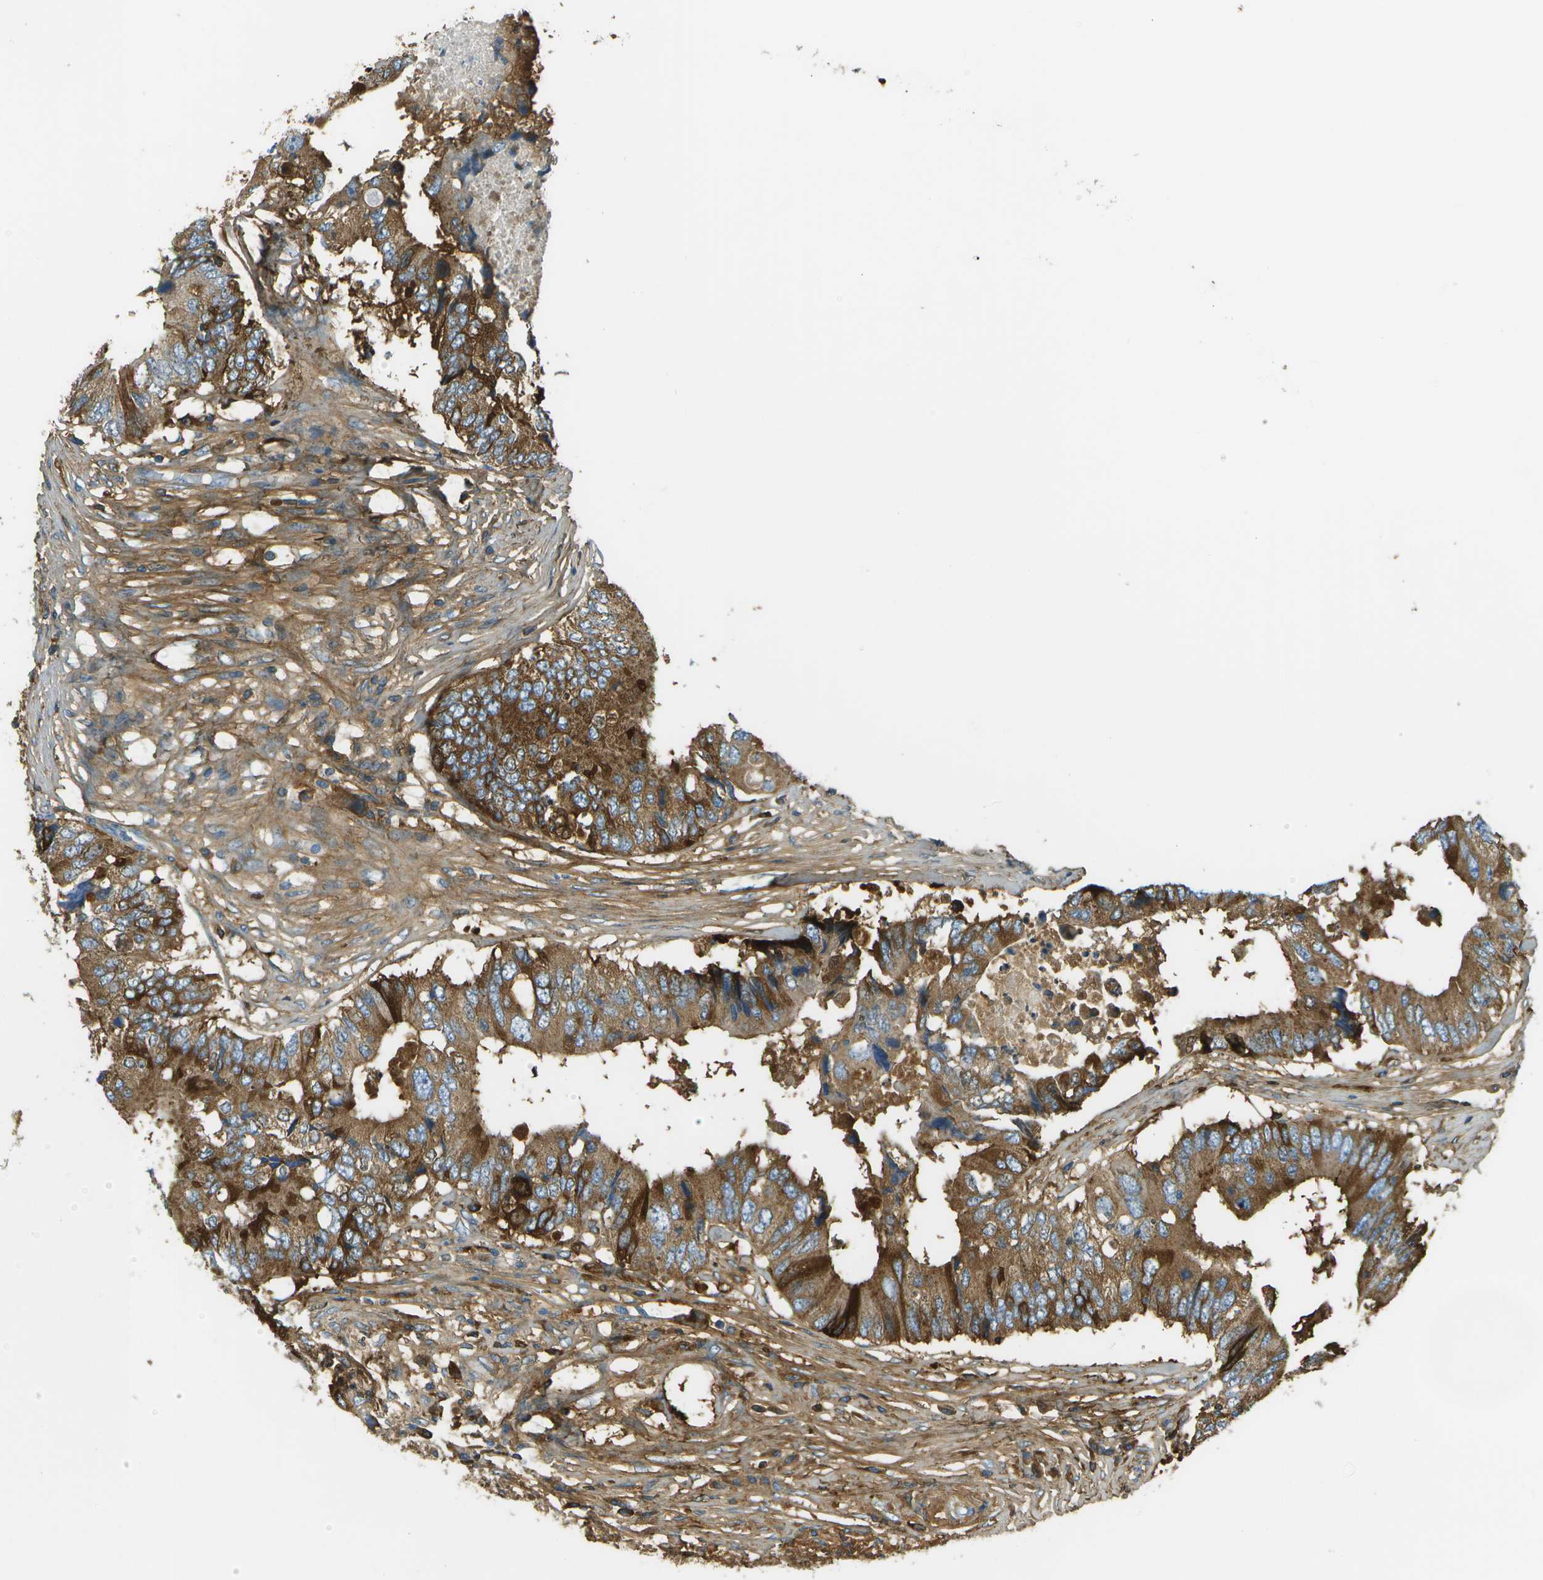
{"staining": {"intensity": "strong", "quantity": ">75%", "location": "cytoplasmic/membranous"}, "tissue": "colorectal cancer", "cell_type": "Tumor cells", "image_type": "cancer", "snomed": [{"axis": "morphology", "description": "Adenocarcinoma, NOS"}, {"axis": "topography", "description": "Colon"}], "caption": "Strong cytoplasmic/membranous positivity is present in about >75% of tumor cells in adenocarcinoma (colorectal). Using DAB (3,3'-diaminobenzidine) (brown) and hematoxylin (blue) stains, captured at high magnification using brightfield microscopy.", "gene": "DCN", "patient": {"sex": "male", "age": 71}}